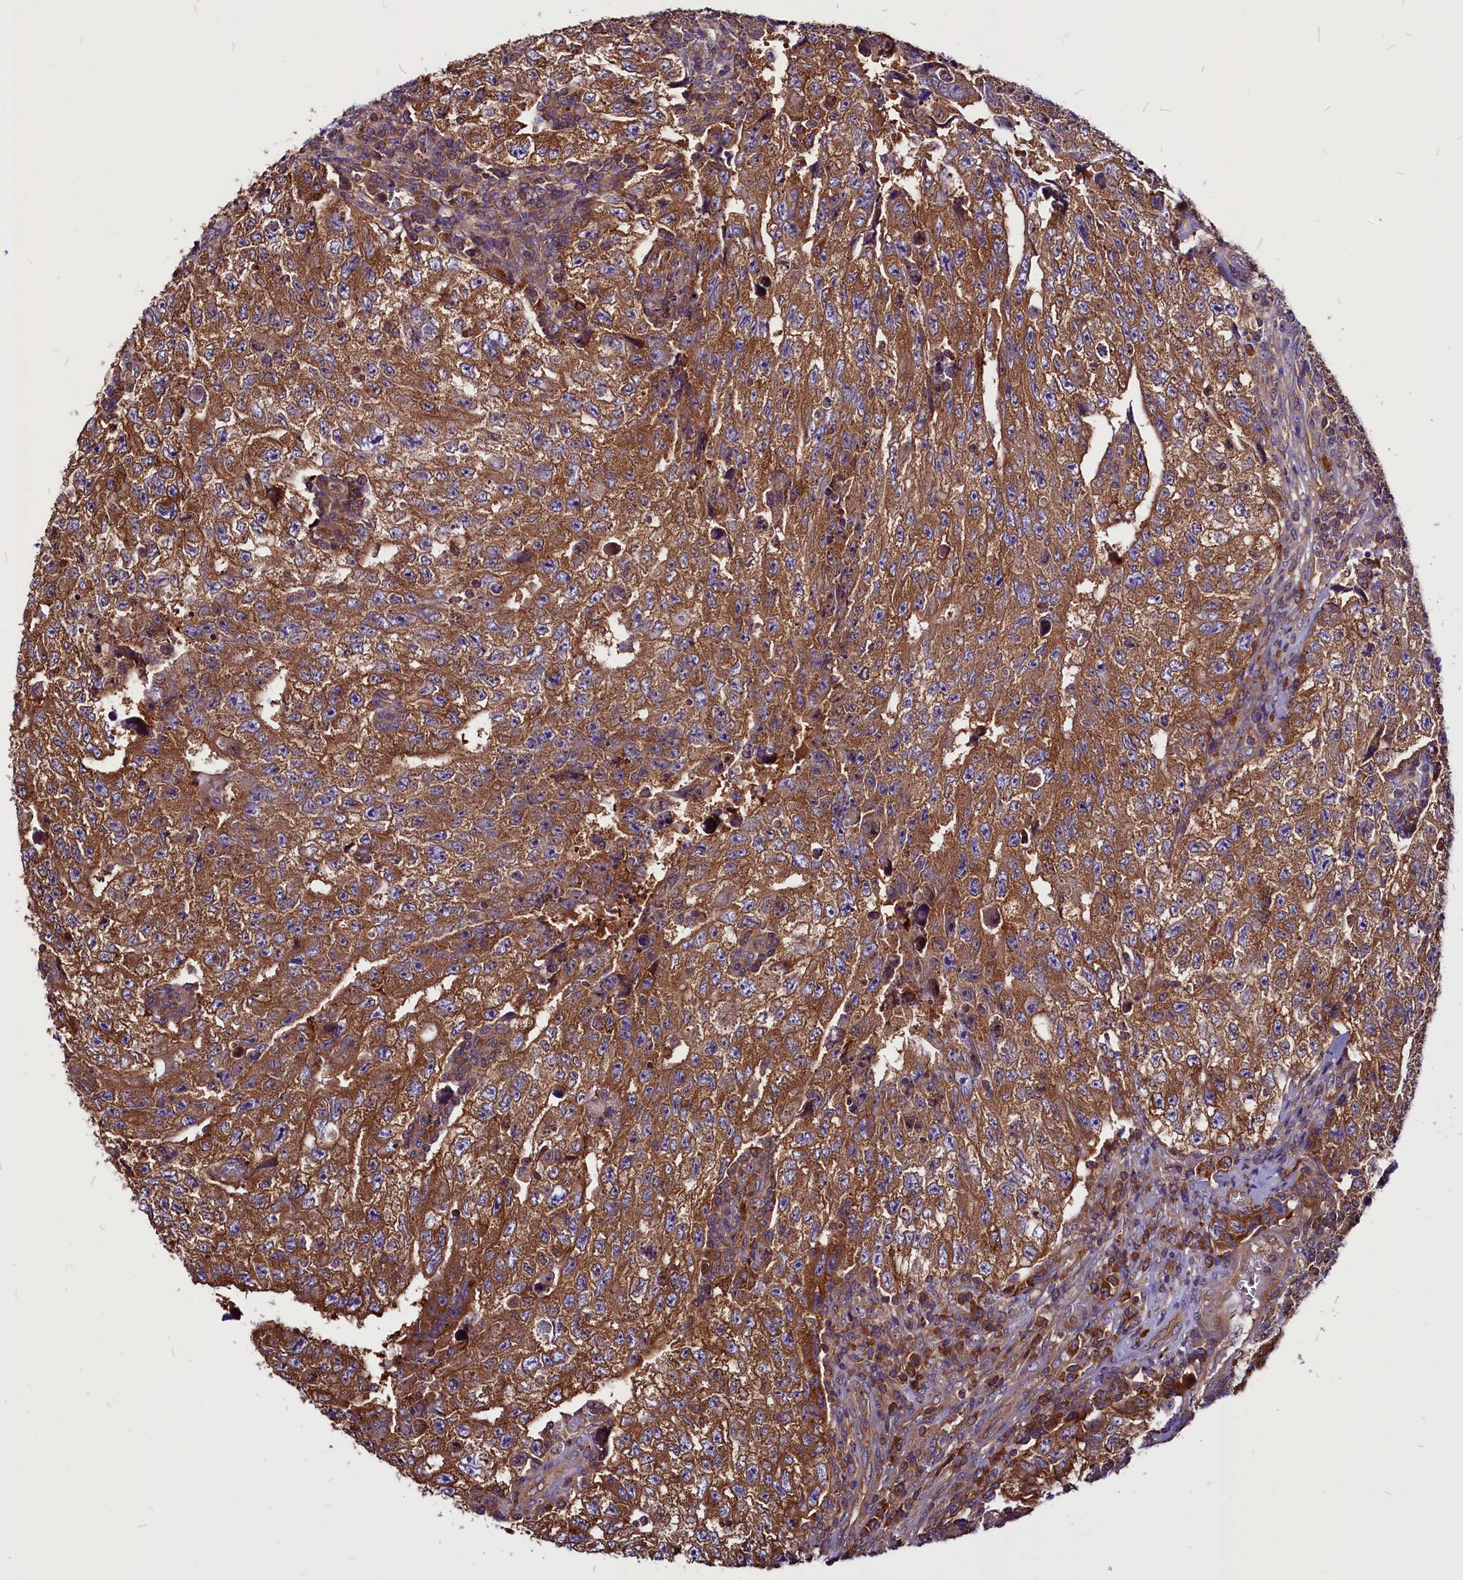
{"staining": {"intensity": "strong", "quantity": ">75%", "location": "cytoplasmic/membranous"}, "tissue": "testis cancer", "cell_type": "Tumor cells", "image_type": "cancer", "snomed": [{"axis": "morphology", "description": "Carcinoma, Embryonal, NOS"}, {"axis": "topography", "description": "Testis"}], "caption": "A micrograph of embryonal carcinoma (testis) stained for a protein reveals strong cytoplasmic/membranous brown staining in tumor cells.", "gene": "EIF3G", "patient": {"sex": "male", "age": 17}}